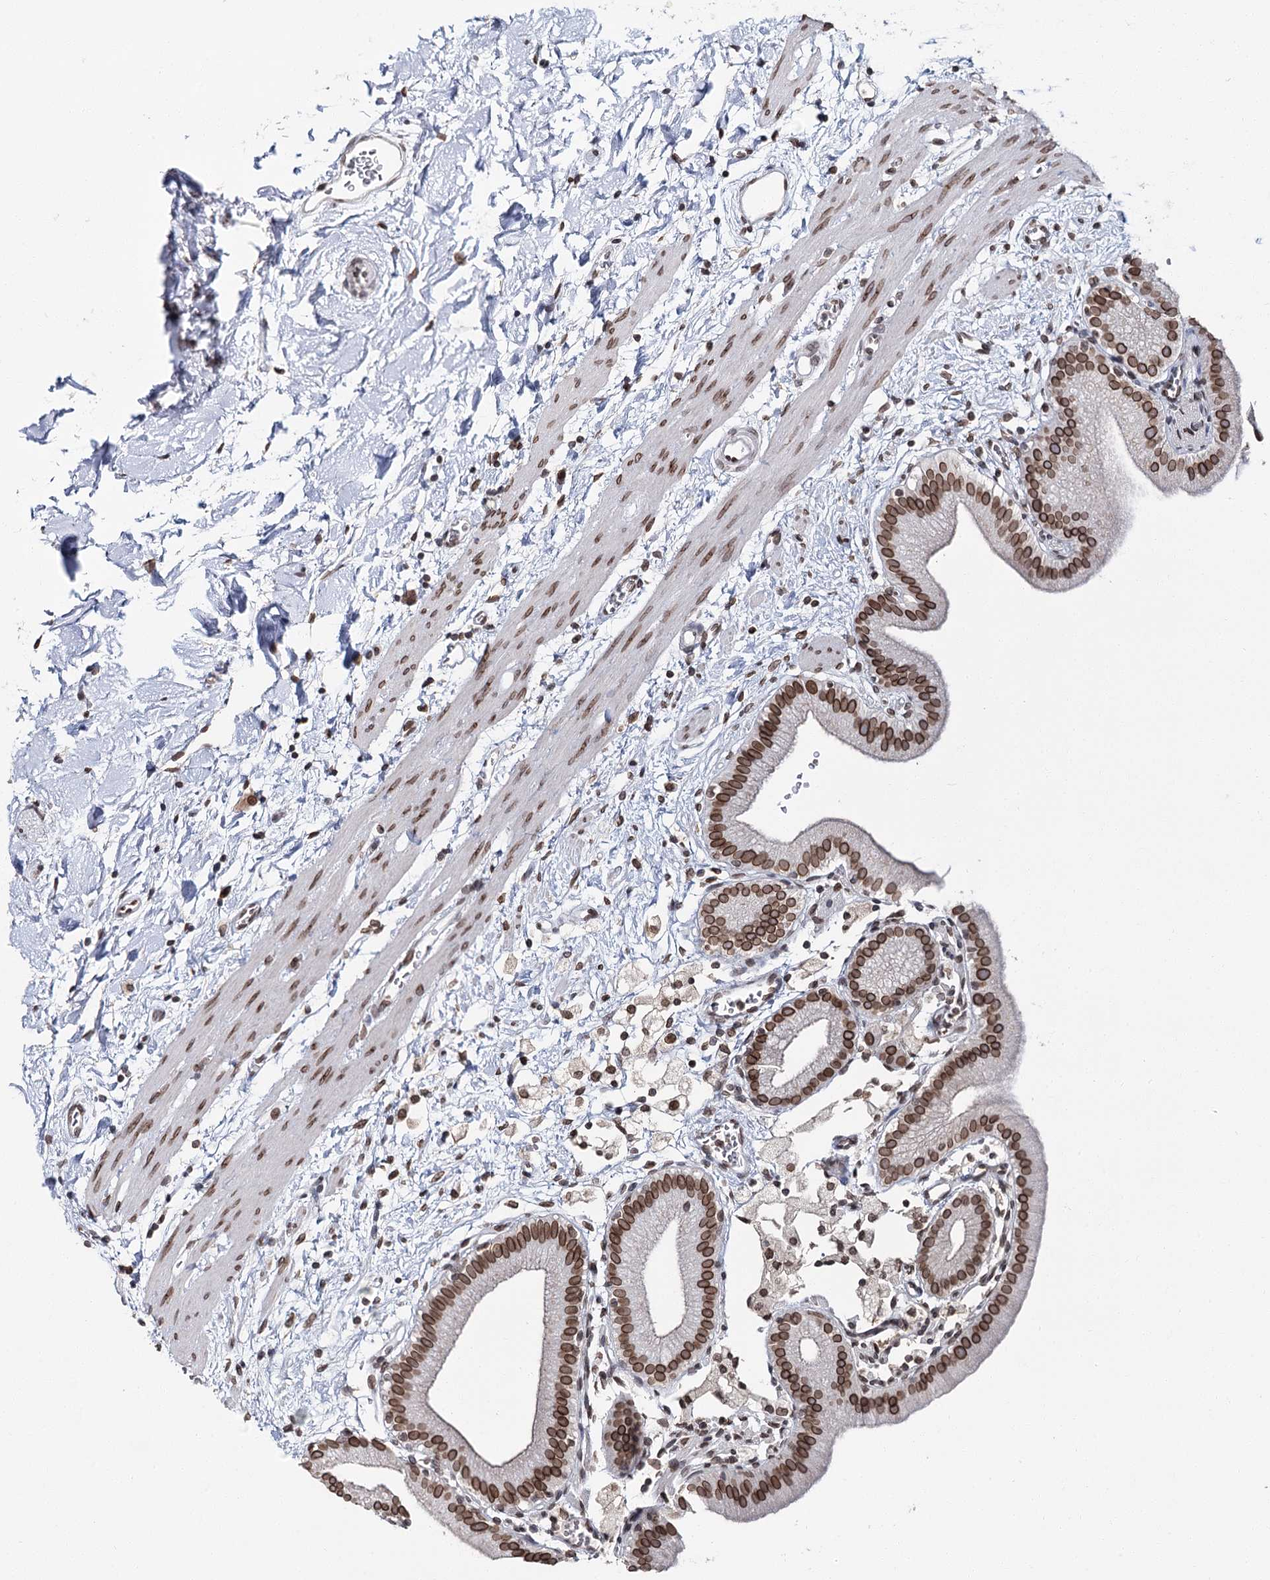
{"staining": {"intensity": "strong", "quantity": ">75%", "location": "cytoplasmic/membranous,nuclear"}, "tissue": "gallbladder", "cell_type": "Glandular cells", "image_type": "normal", "snomed": [{"axis": "morphology", "description": "Normal tissue, NOS"}, {"axis": "topography", "description": "Gallbladder"}], "caption": "A histopathology image of human gallbladder stained for a protein exhibits strong cytoplasmic/membranous,nuclear brown staining in glandular cells. The protein of interest is stained brown, and the nuclei are stained in blue (DAB IHC with brightfield microscopy, high magnification).", "gene": "KIAA0930", "patient": {"sex": "male", "age": 55}}